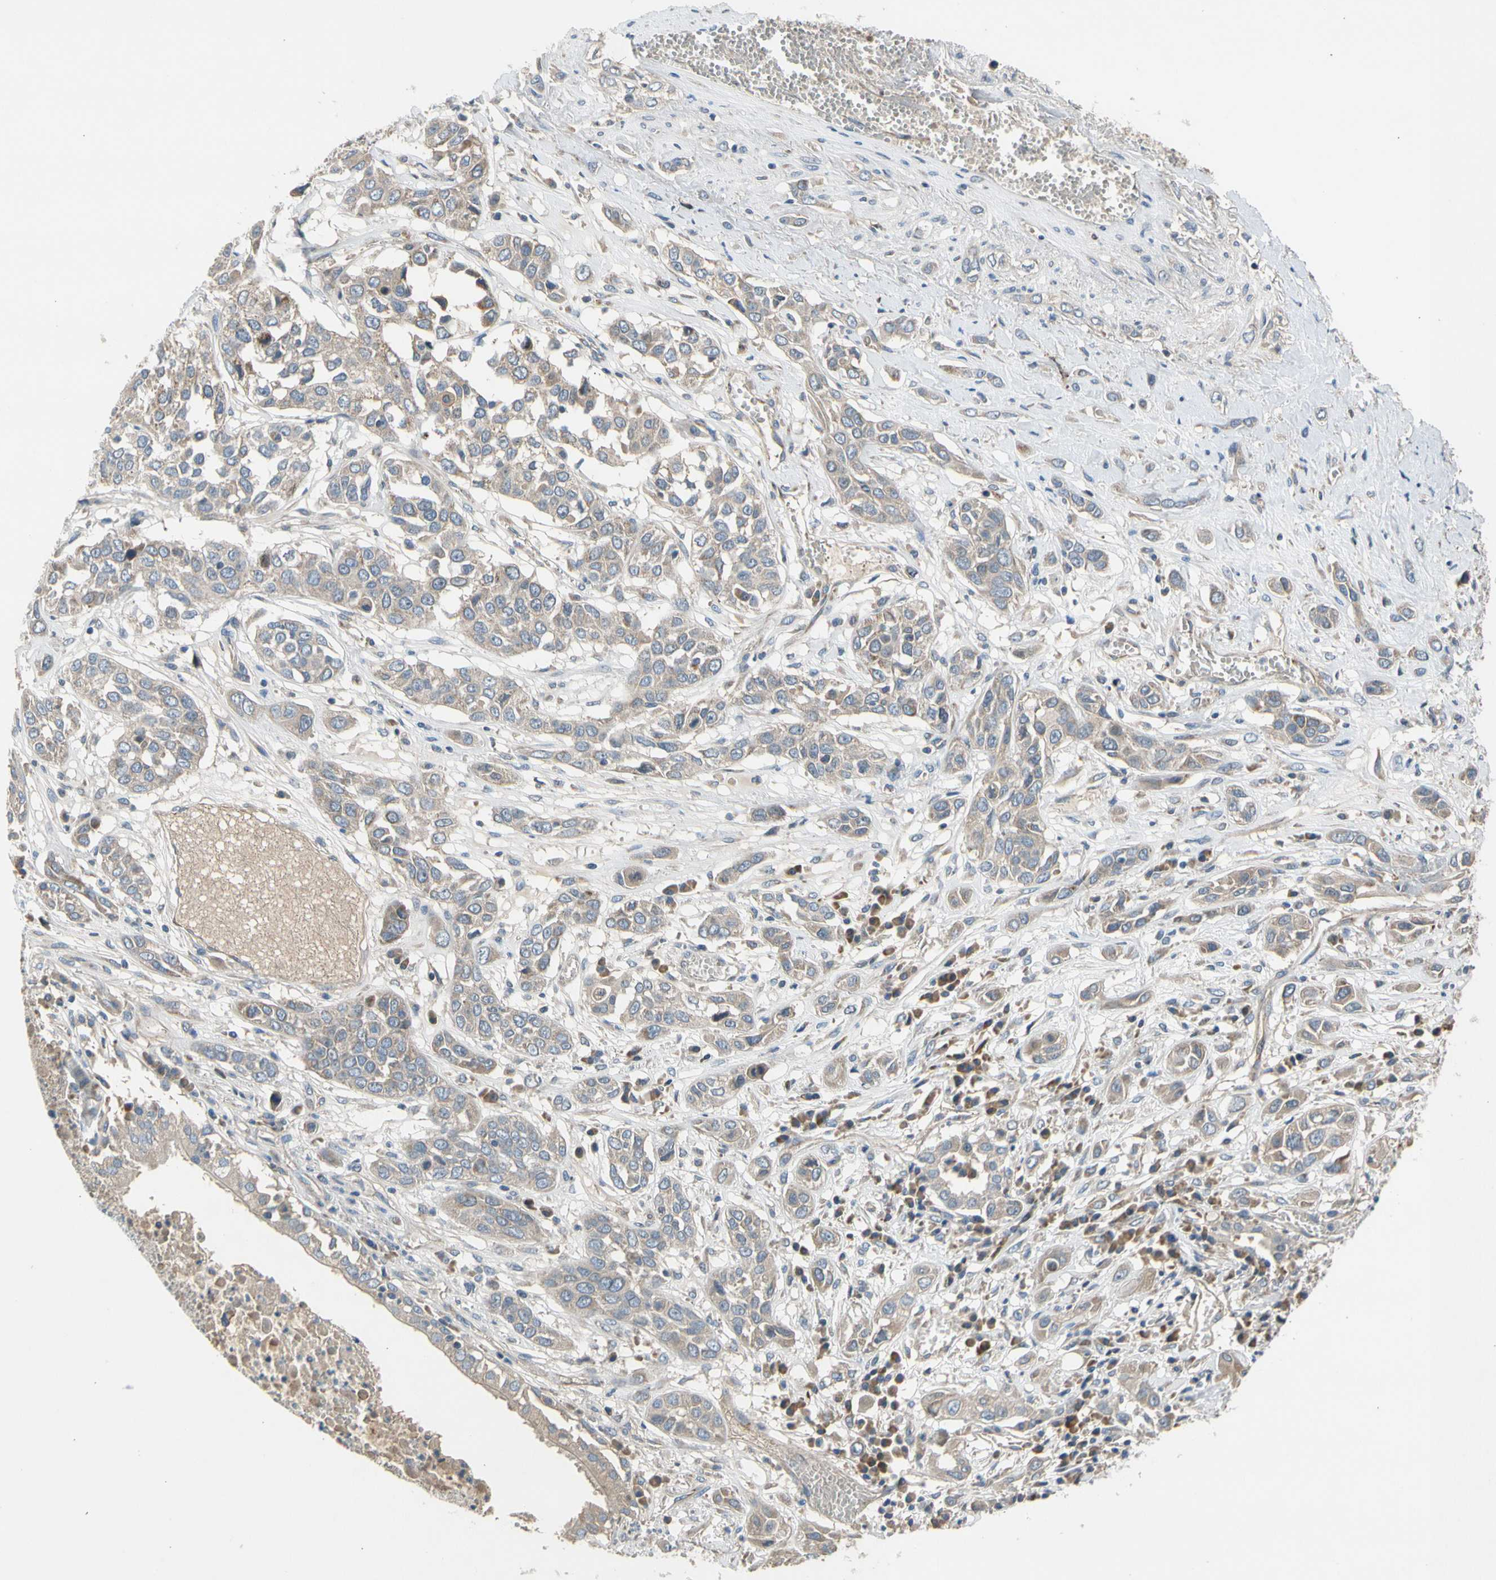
{"staining": {"intensity": "weak", "quantity": ">75%", "location": "cytoplasmic/membranous"}, "tissue": "lung cancer", "cell_type": "Tumor cells", "image_type": "cancer", "snomed": [{"axis": "morphology", "description": "Squamous cell carcinoma, NOS"}, {"axis": "topography", "description": "Lung"}], "caption": "A photomicrograph showing weak cytoplasmic/membranous positivity in about >75% of tumor cells in lung cancer (squamous cell carcinoma), as visualized by brown immunohistochemical staining.", "gene": "NPHP3", "patient": {"sex": "male", "age": 71}}